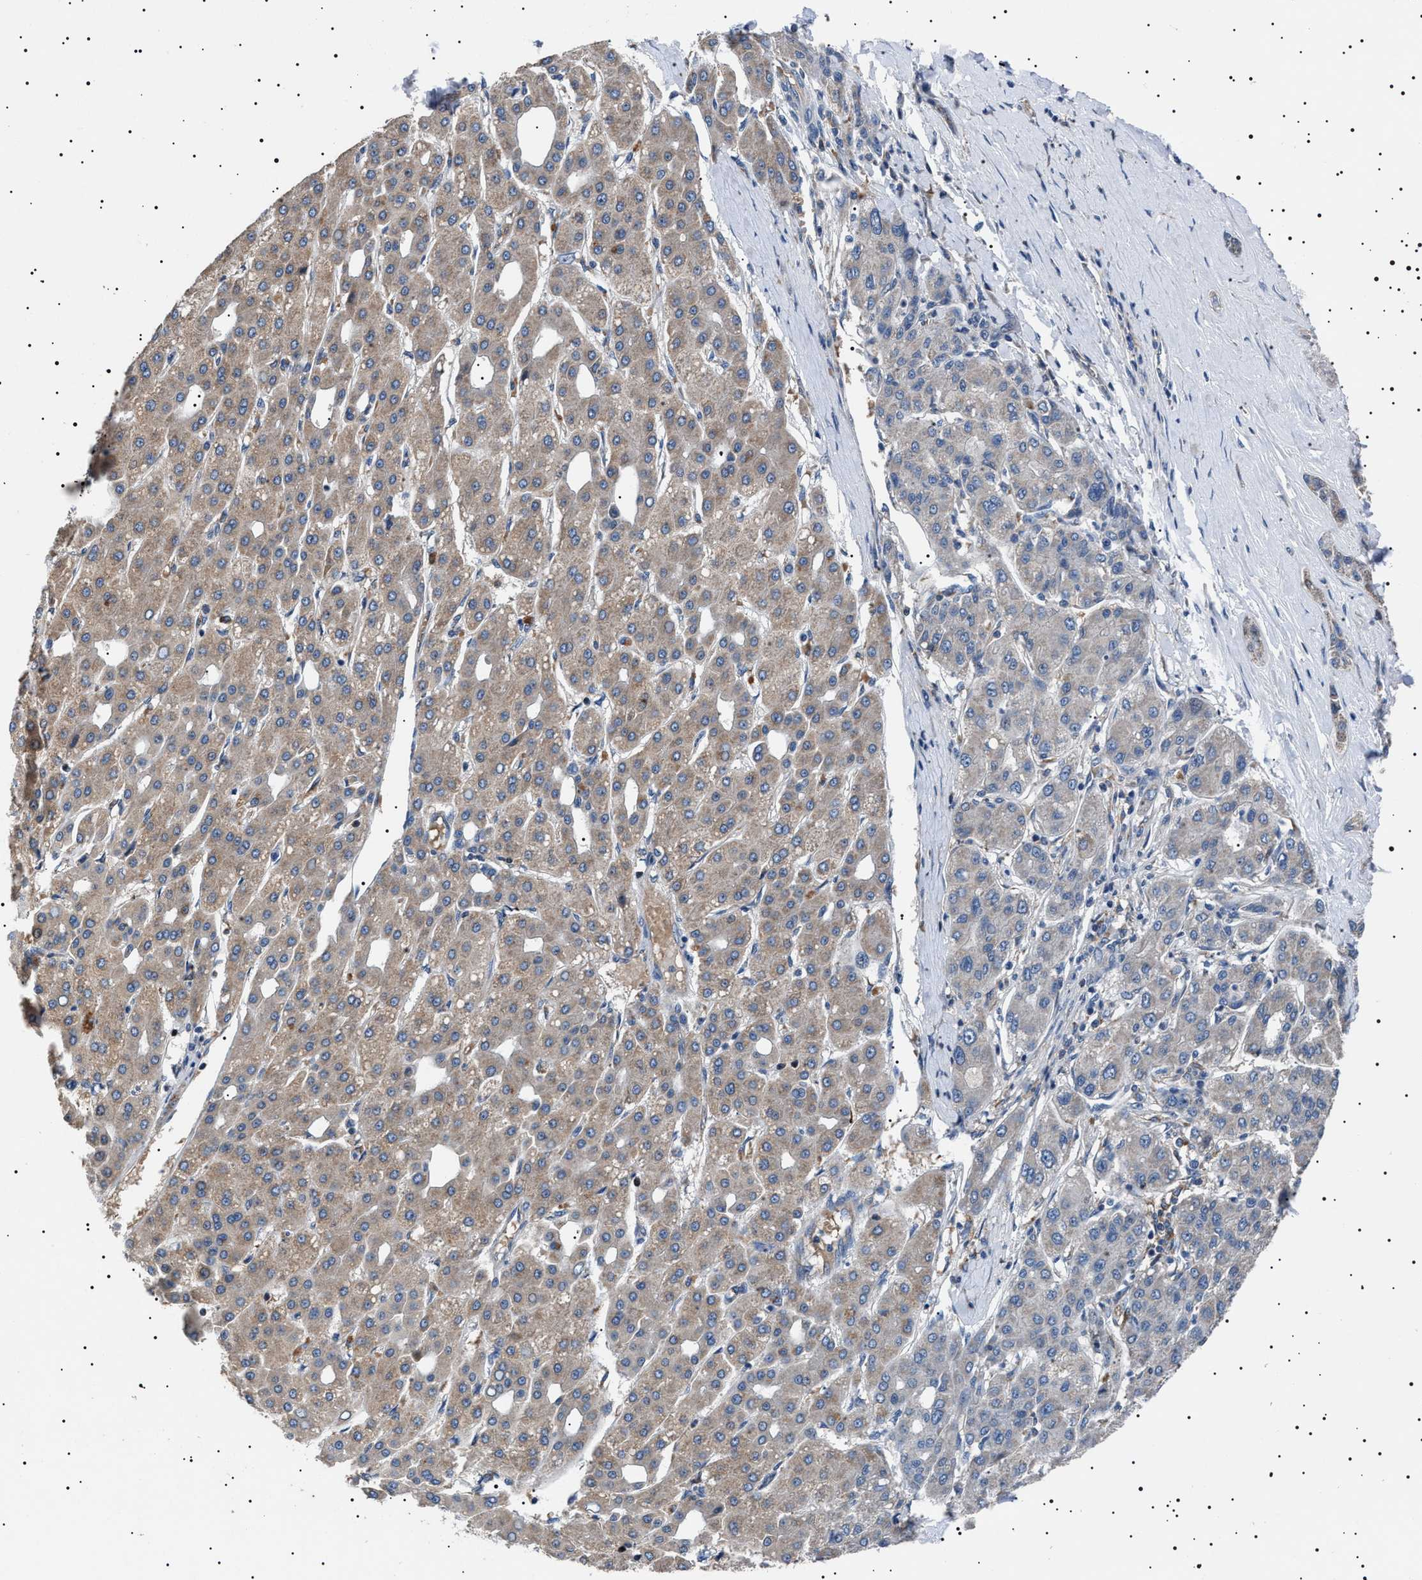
{"staining": {"intensity": "weak", "quantity": "25%-75%", "location": "cytoplasmic/membranous"}, "tissue": "liver cancer", "cell_type": "Tumor cells", "image_type": "cancer", "snomed": [{"axis": "morphology", "description": "Carcinoma, Hepatocellular, NOS"}, {"axis": "topography", "description": "Liver"}], "caption": "Weak cytoplasmic/membranous protein positivity is appreciated in approximately 25%-75% of tumor cells in hepatocellular carcinoma (liver). (Stains: DAB in brown, nuclei in blue, Microscopy: brightfield microscopy at high magnification).", "gene": "PTRH1", "patient": {"sex": "male", "age": 65}}